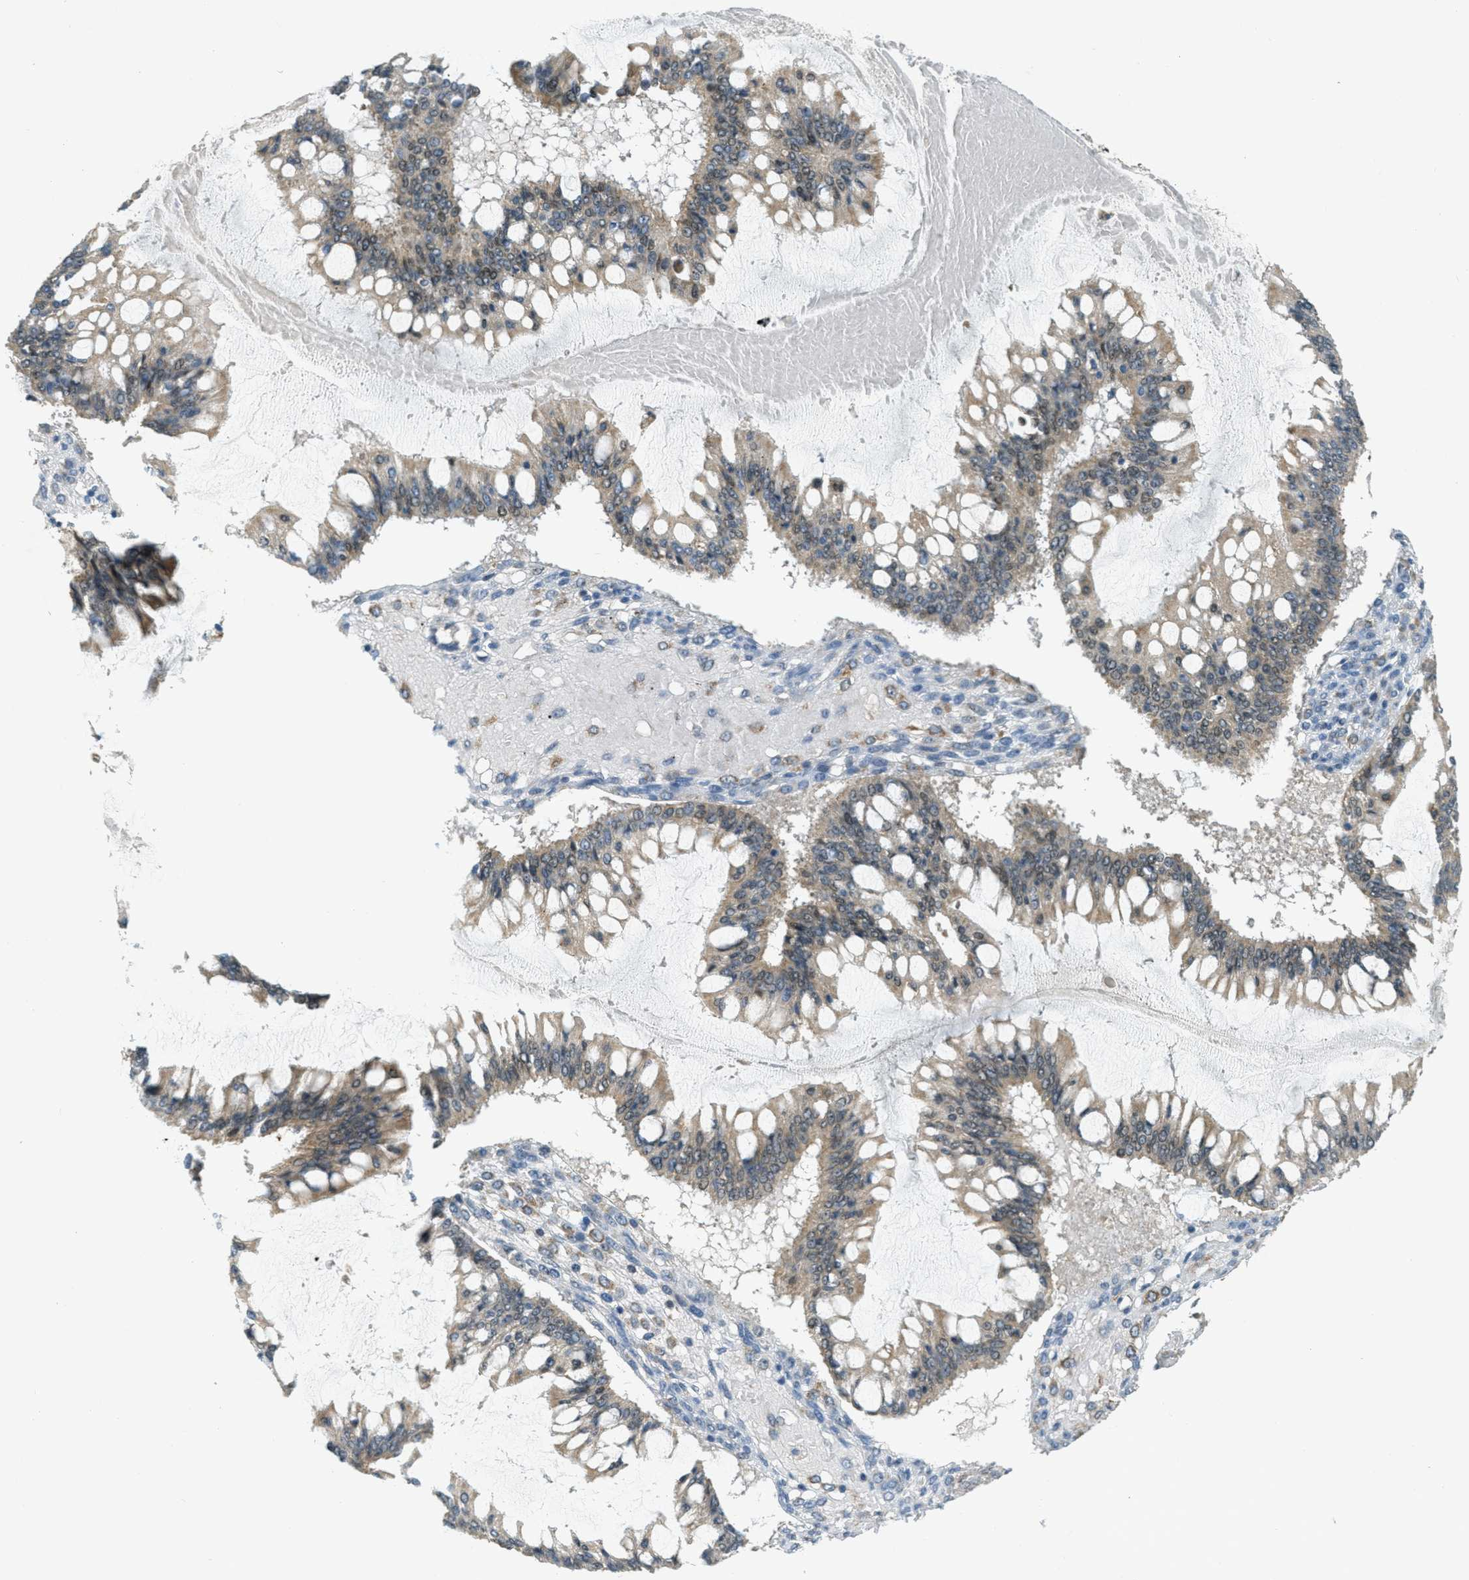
{"staining": {"intensity": "weak", "quantity": ">75%", "location": "cytoplasmic/membranous"}, "tissue": "ovarian cancer", "cell_type": "Tumor cells", "image_type": "cancer", "snomed": [{"axis": "morphology", "description": "Cystadenocarcinoma, mucinous, NOS"}, {"axis": "topography", "description": "Ovary"}], "caption": "The photomicrograph demonstrates immunohistochemical staining of ovarian cancer. There is weak cytoplasmic/membranous positivity is identified in about >75% of tumor cells.", "gene": "TCF20", "patient": {"sex": "female", "age": 73}}